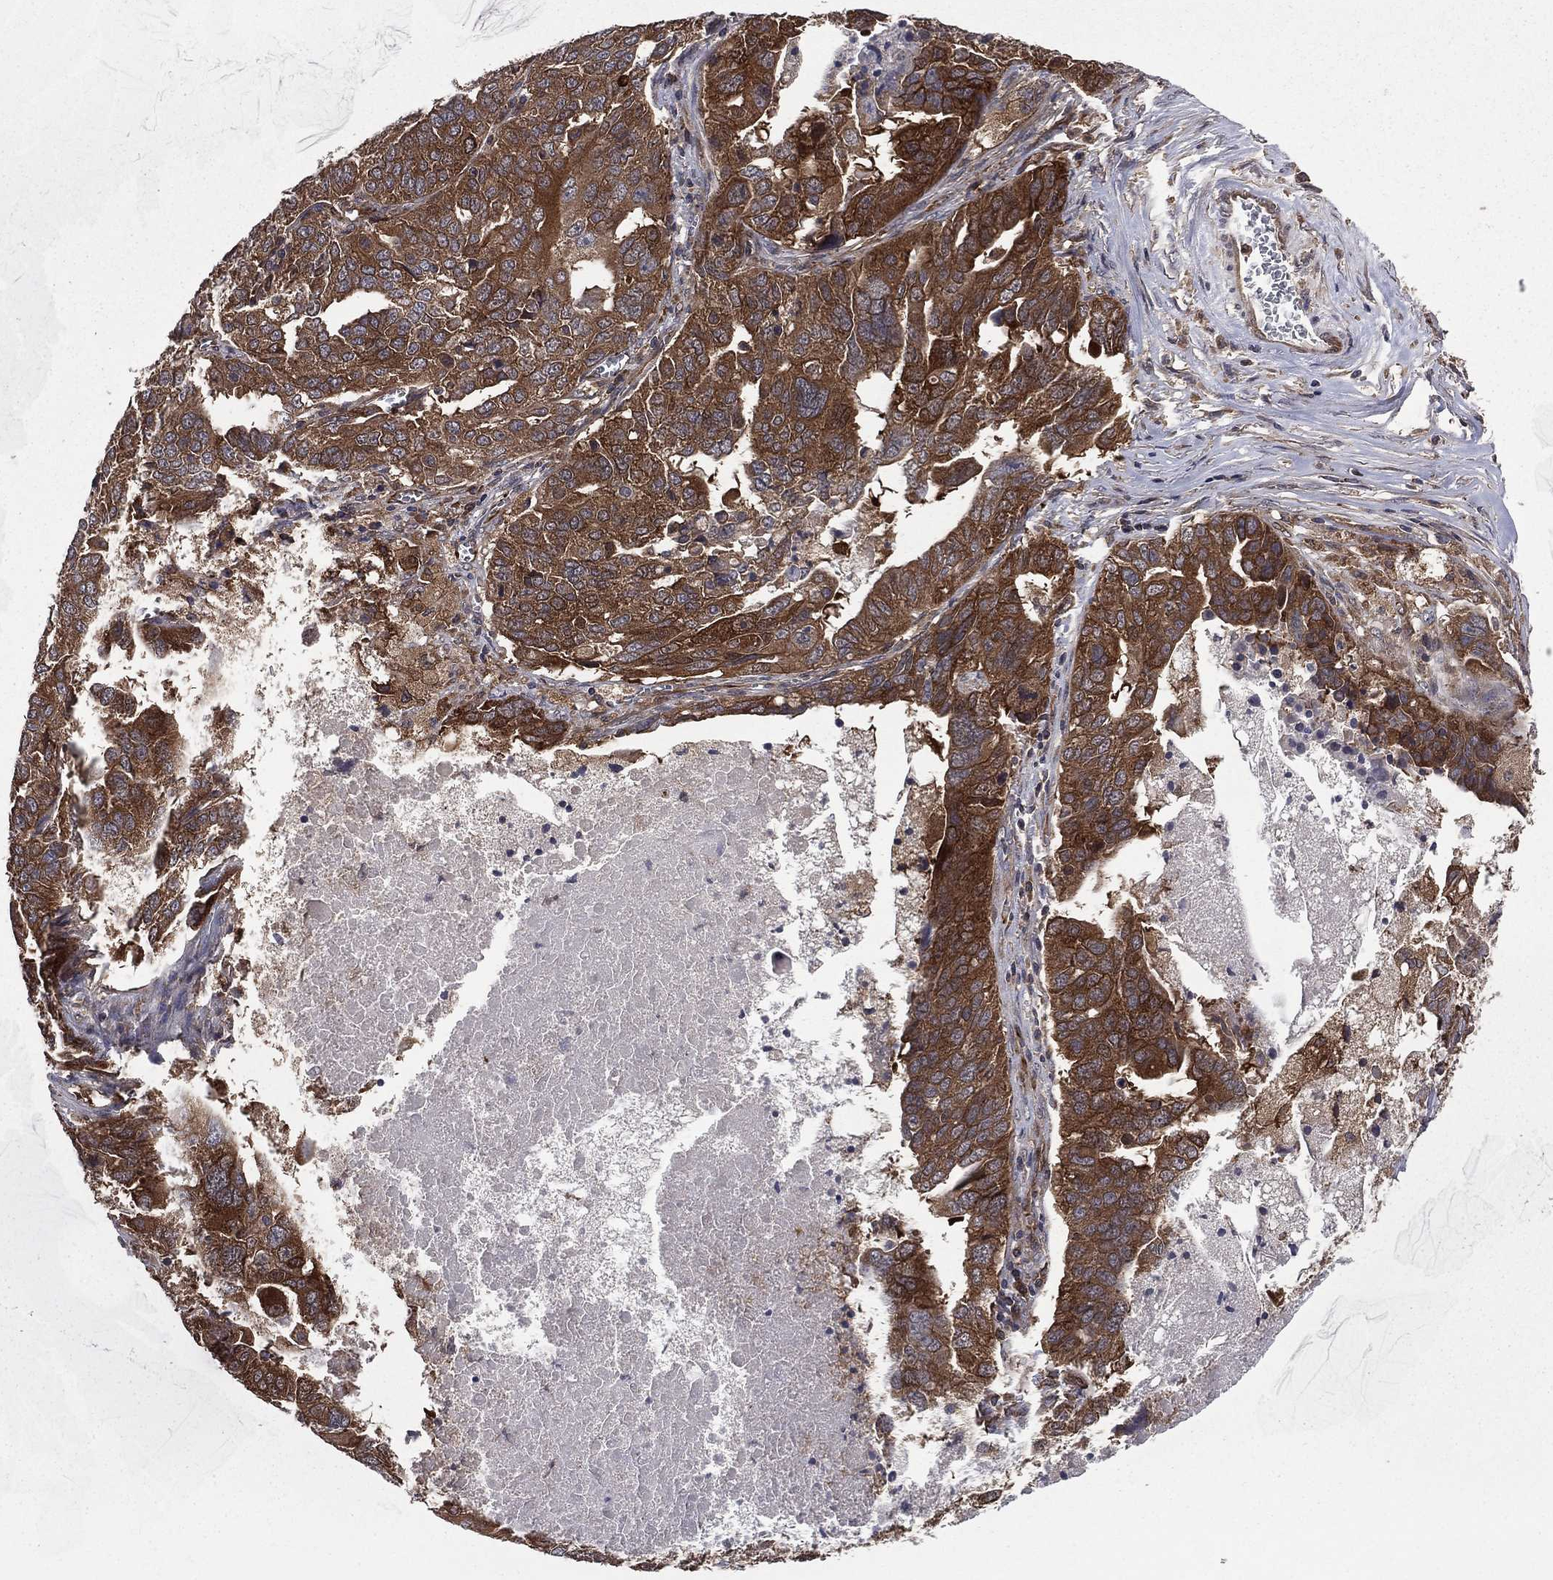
{"staining": {"intensity": "strong", "quantity": ">75%", "location": "cytoplasmic/membranous"}, "tissue": "ovarian cancer", "cell_type": "Tumor cells", "image_type": "cancer", "snomed": [{"axis": "morphology", "description": "Carcinoma, endometroid"}, {"axis": "topography", "description": "Soft tissue"}, {"axis": "topography", "description": "Ovary"}], "caption": "DAB (3,3'-diaminobenzidine) immunohistochemical staining of human ovarian endometroid carcinoma displays strong cytoplasmic/membranous protein expression in about >75% of tumor cells.", "gene": "CERT1", "patient": {"sex": "female", "age": 52}}